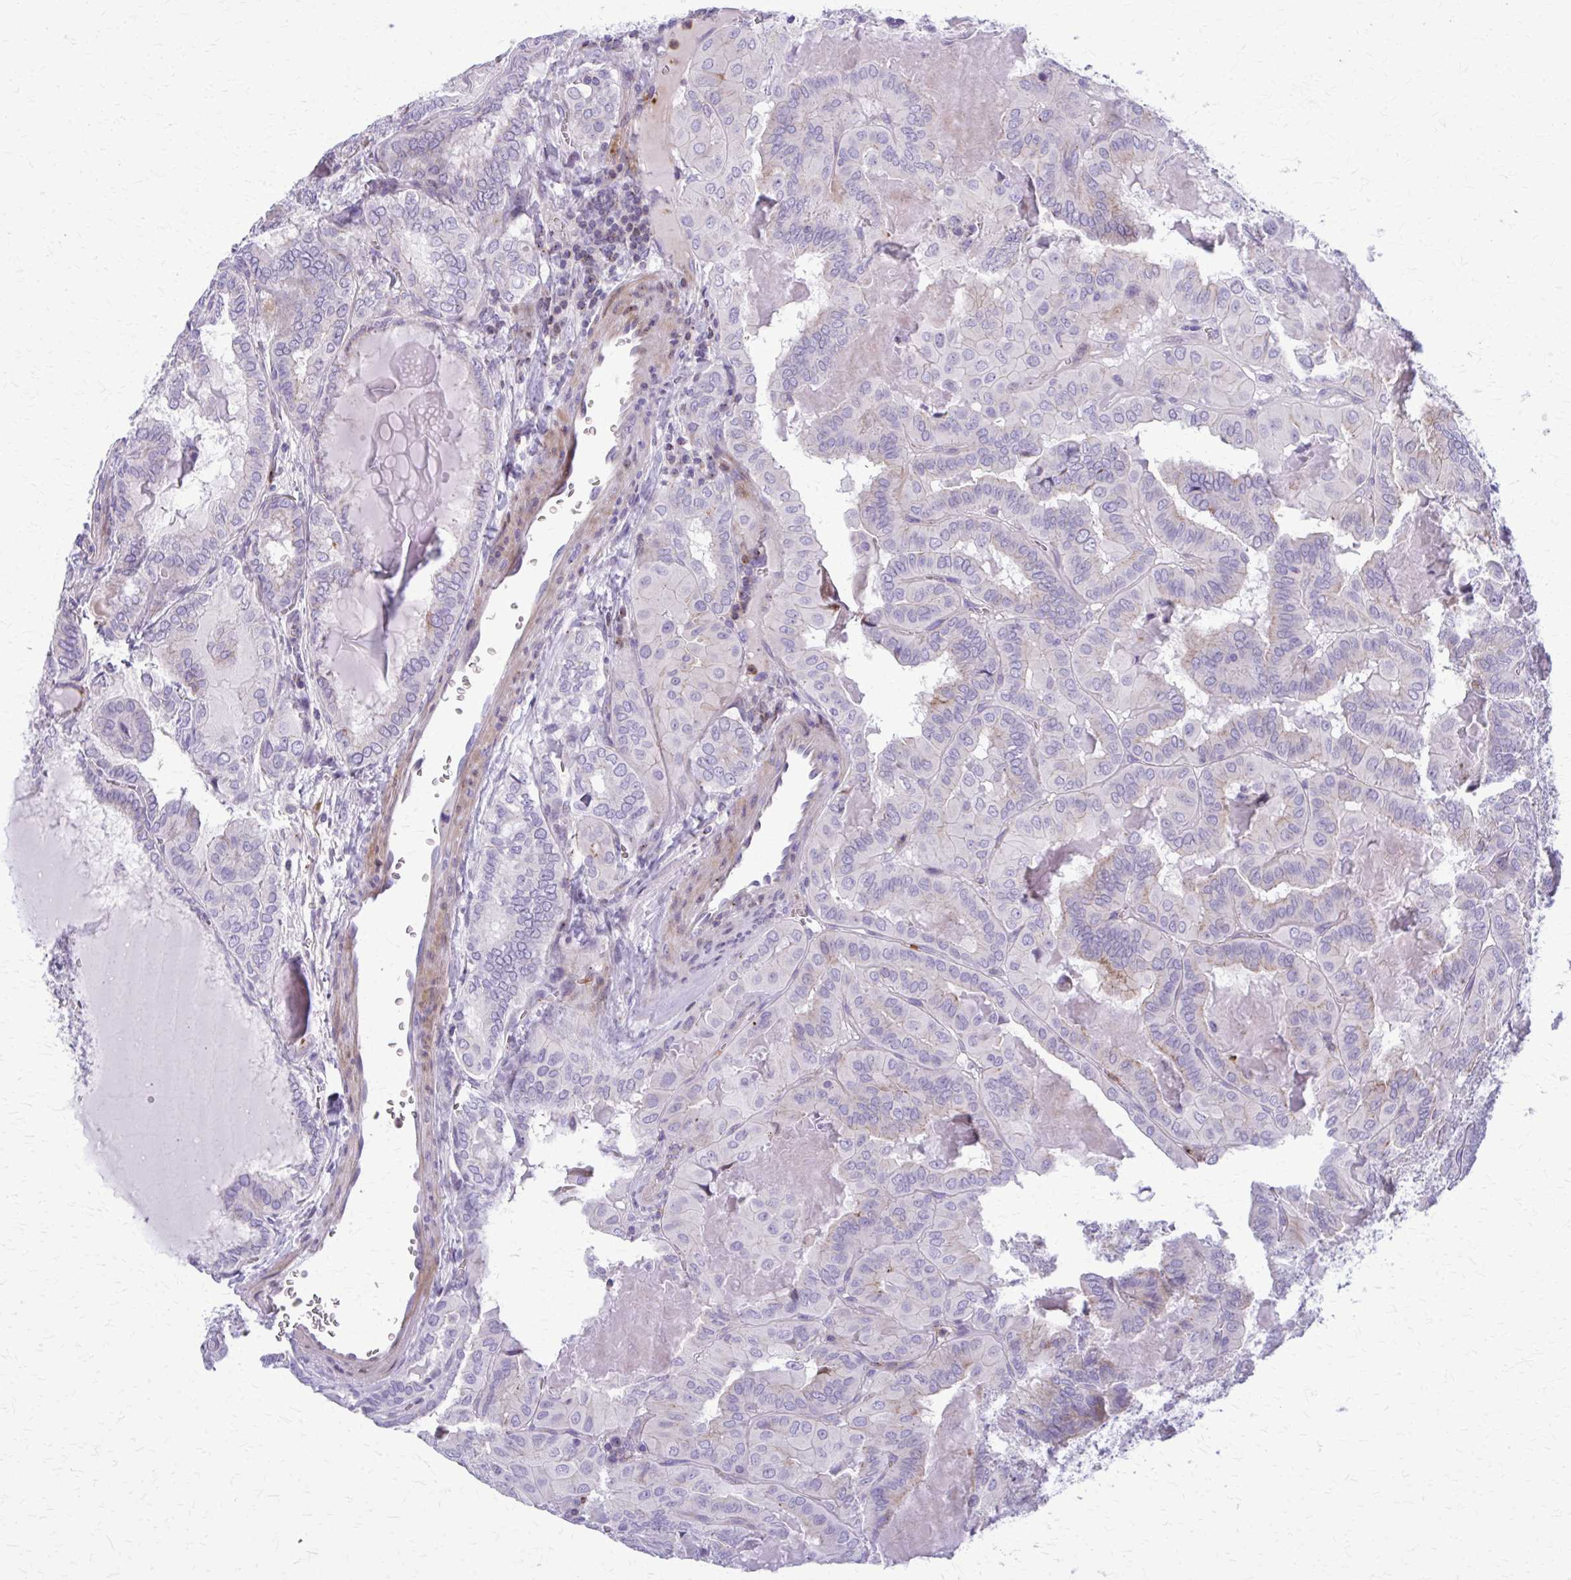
{"staining": {"intensity": "negative", "quantity": "none", "location": "none"}, "tissue": "thyroid cancer", "cell_type": "Tumor cells", "image_type": "cancer", "snomed": [{"axis": "morphology", "description": "Papillary adenocarcinoma, NOS"}, {"axis": "topography", "description": "Thyroid gland"}], "caption": "The histopathology image reveals no staining of tumor cells in thyroid papillary adenocarcinoma.", "gene": "PEDS1", "patient": {"sex": "female", "age": 46}}